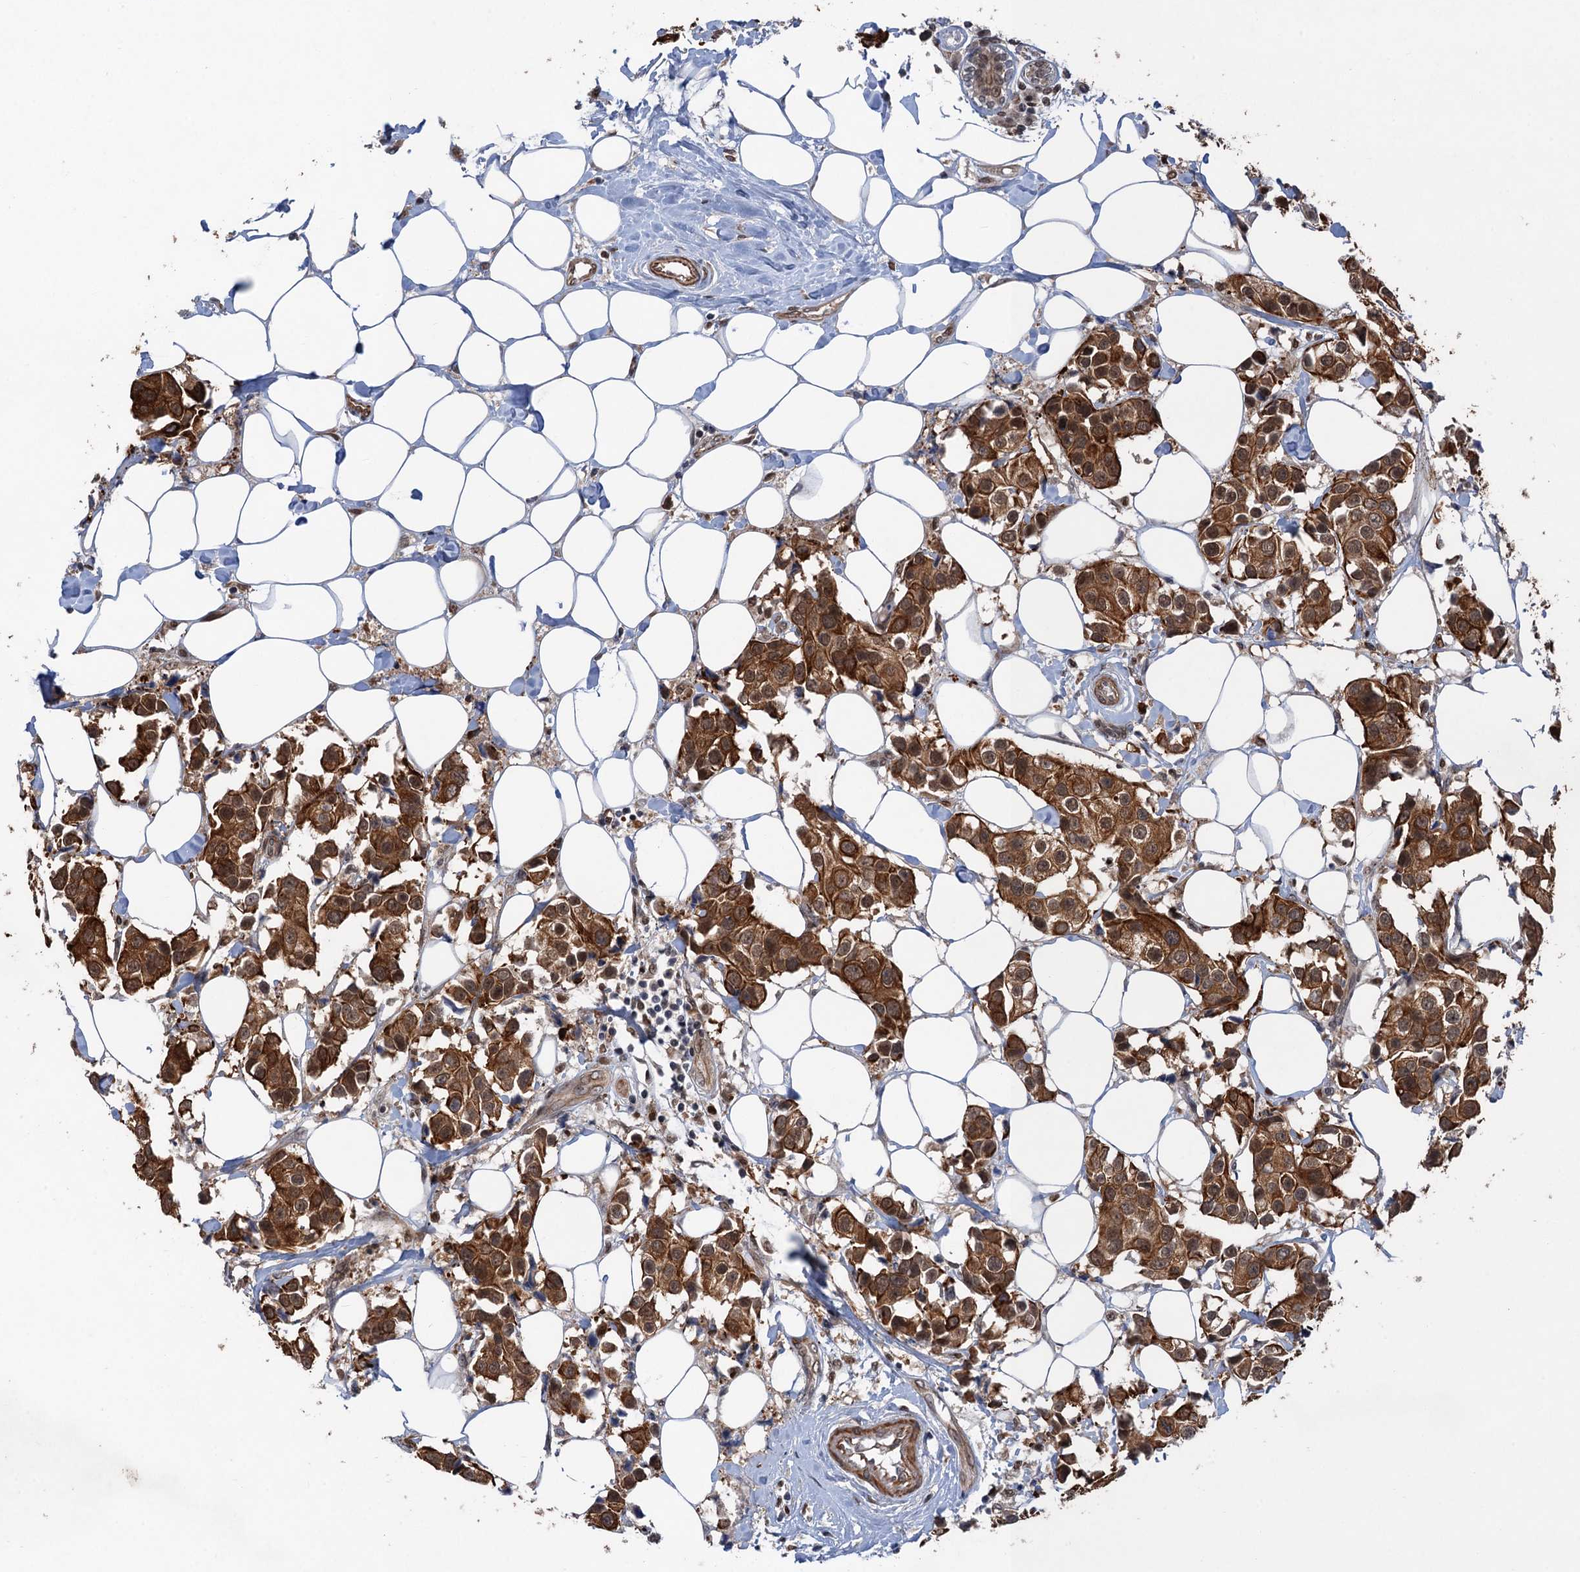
{"staining": {"intensity": "strong", "quantity": ">75%", "location": "cytoplasmic/membranous"}, "tissue": "breast cancer", "cell_type": "Tumor cells", "image_type": "cancer", "snomed": [{"axis": "morphology", "description": "Normal tissue, NOS"}, {"axis": "morphology", "description": "Duct carcinoma"}, {"axis": "topography", "description": "Breast"}], "caption": "High-power microscopy captured an immunohistochemistry (IHC) micrograph of intraductal carcinoma (breast), revealing strong cytoplasmic/membranous expression in about >75% of tumor cells.", "gene": "TTC31", "patient": {"sex": "female", "age": 39}}